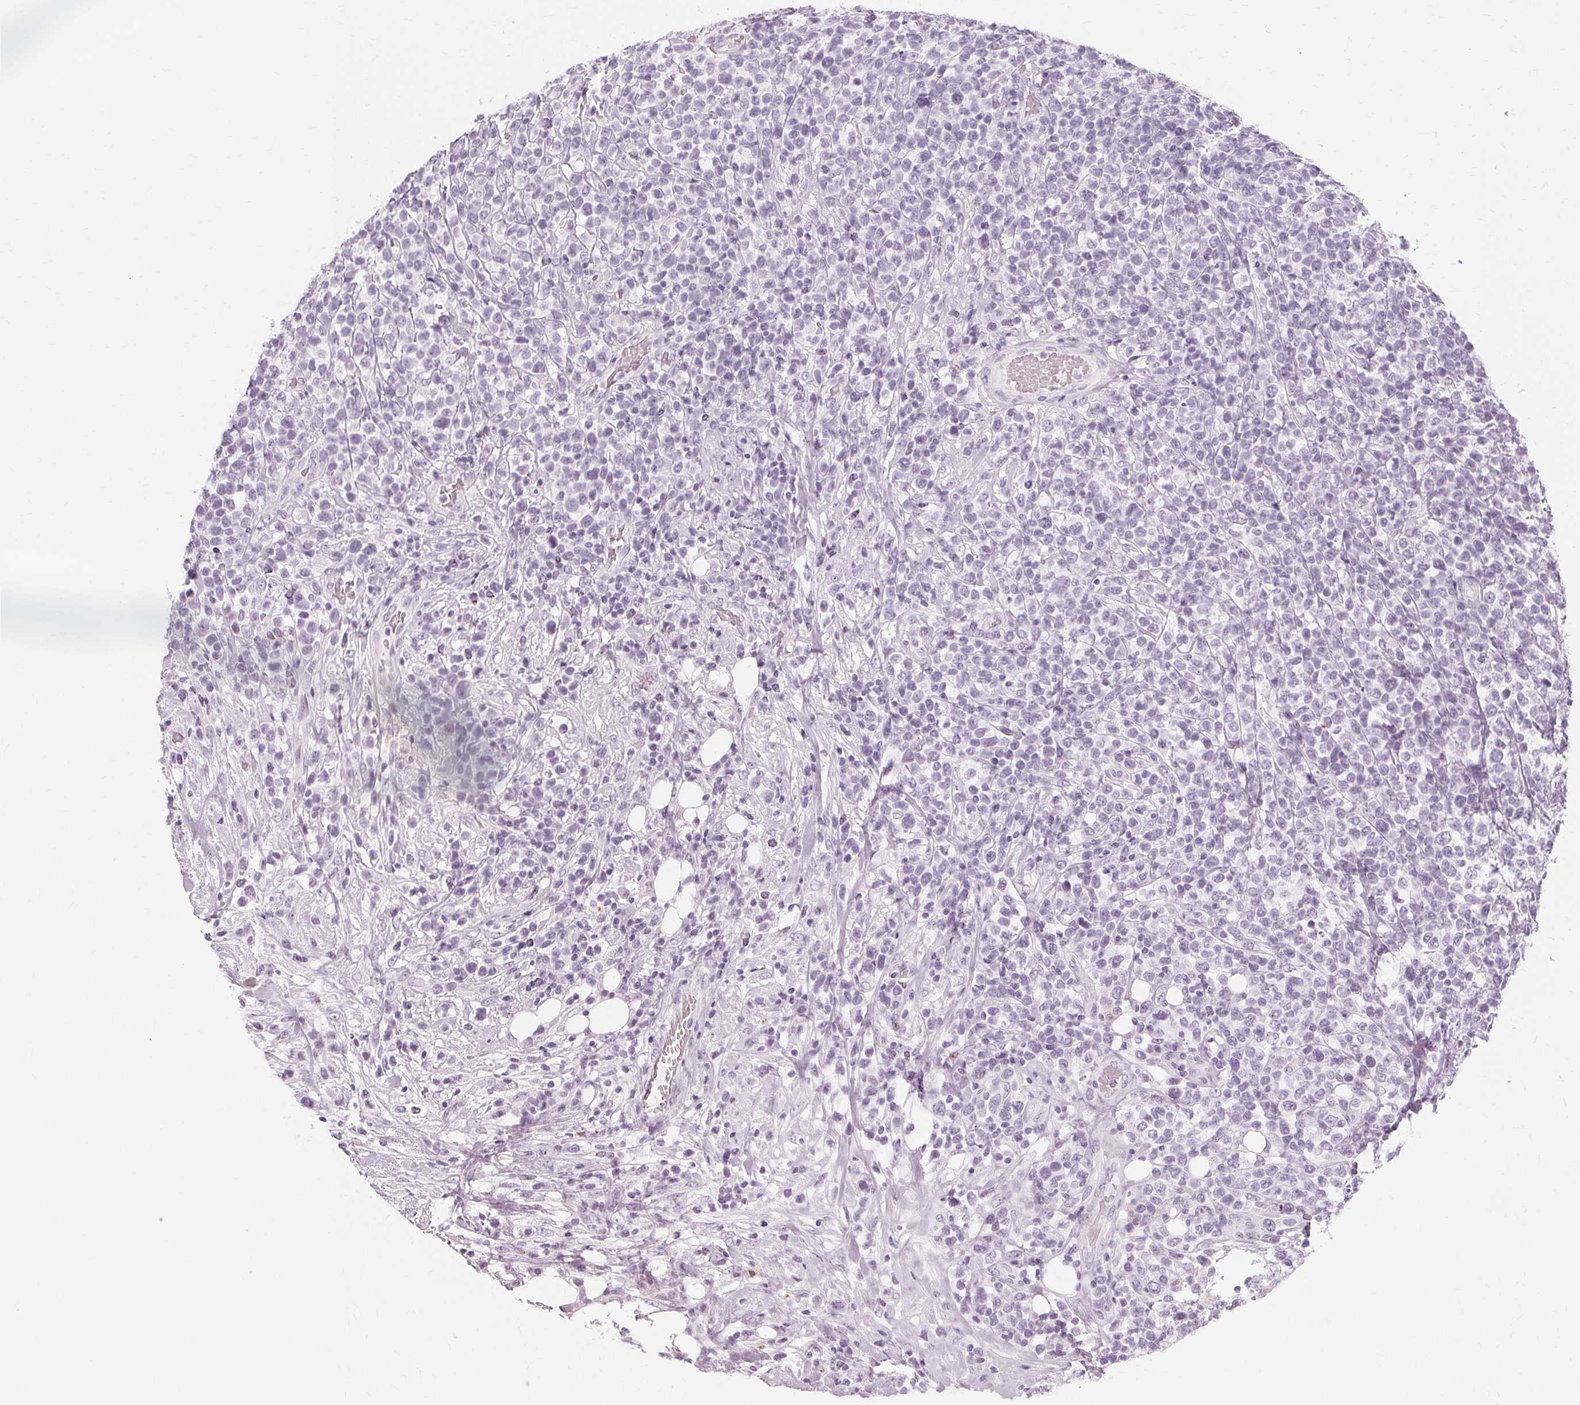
{"staining": {"intensity": "negative", "quantity": "none", "location": "none"}, "tissue": "lymphoma", "cell_type": "Tumor cells", "image_type": "cancer", "snomed": [{"axis": "morphology", "description": "Malignant lymphoma, non-Hodgkin's type, High grade"}, {"axis": "topography", "description": "Soft tissue"}], "caption": "Tumor cells show no significant protein expression in malignant lymphoma, non-Hodgkin's type (high-grade). (DAB (3,3'-diaminobenzidine) IHC with hematoxylin counter stain).", "gene": "TFF1", "patient": {"sex": "female", "age": 56}}